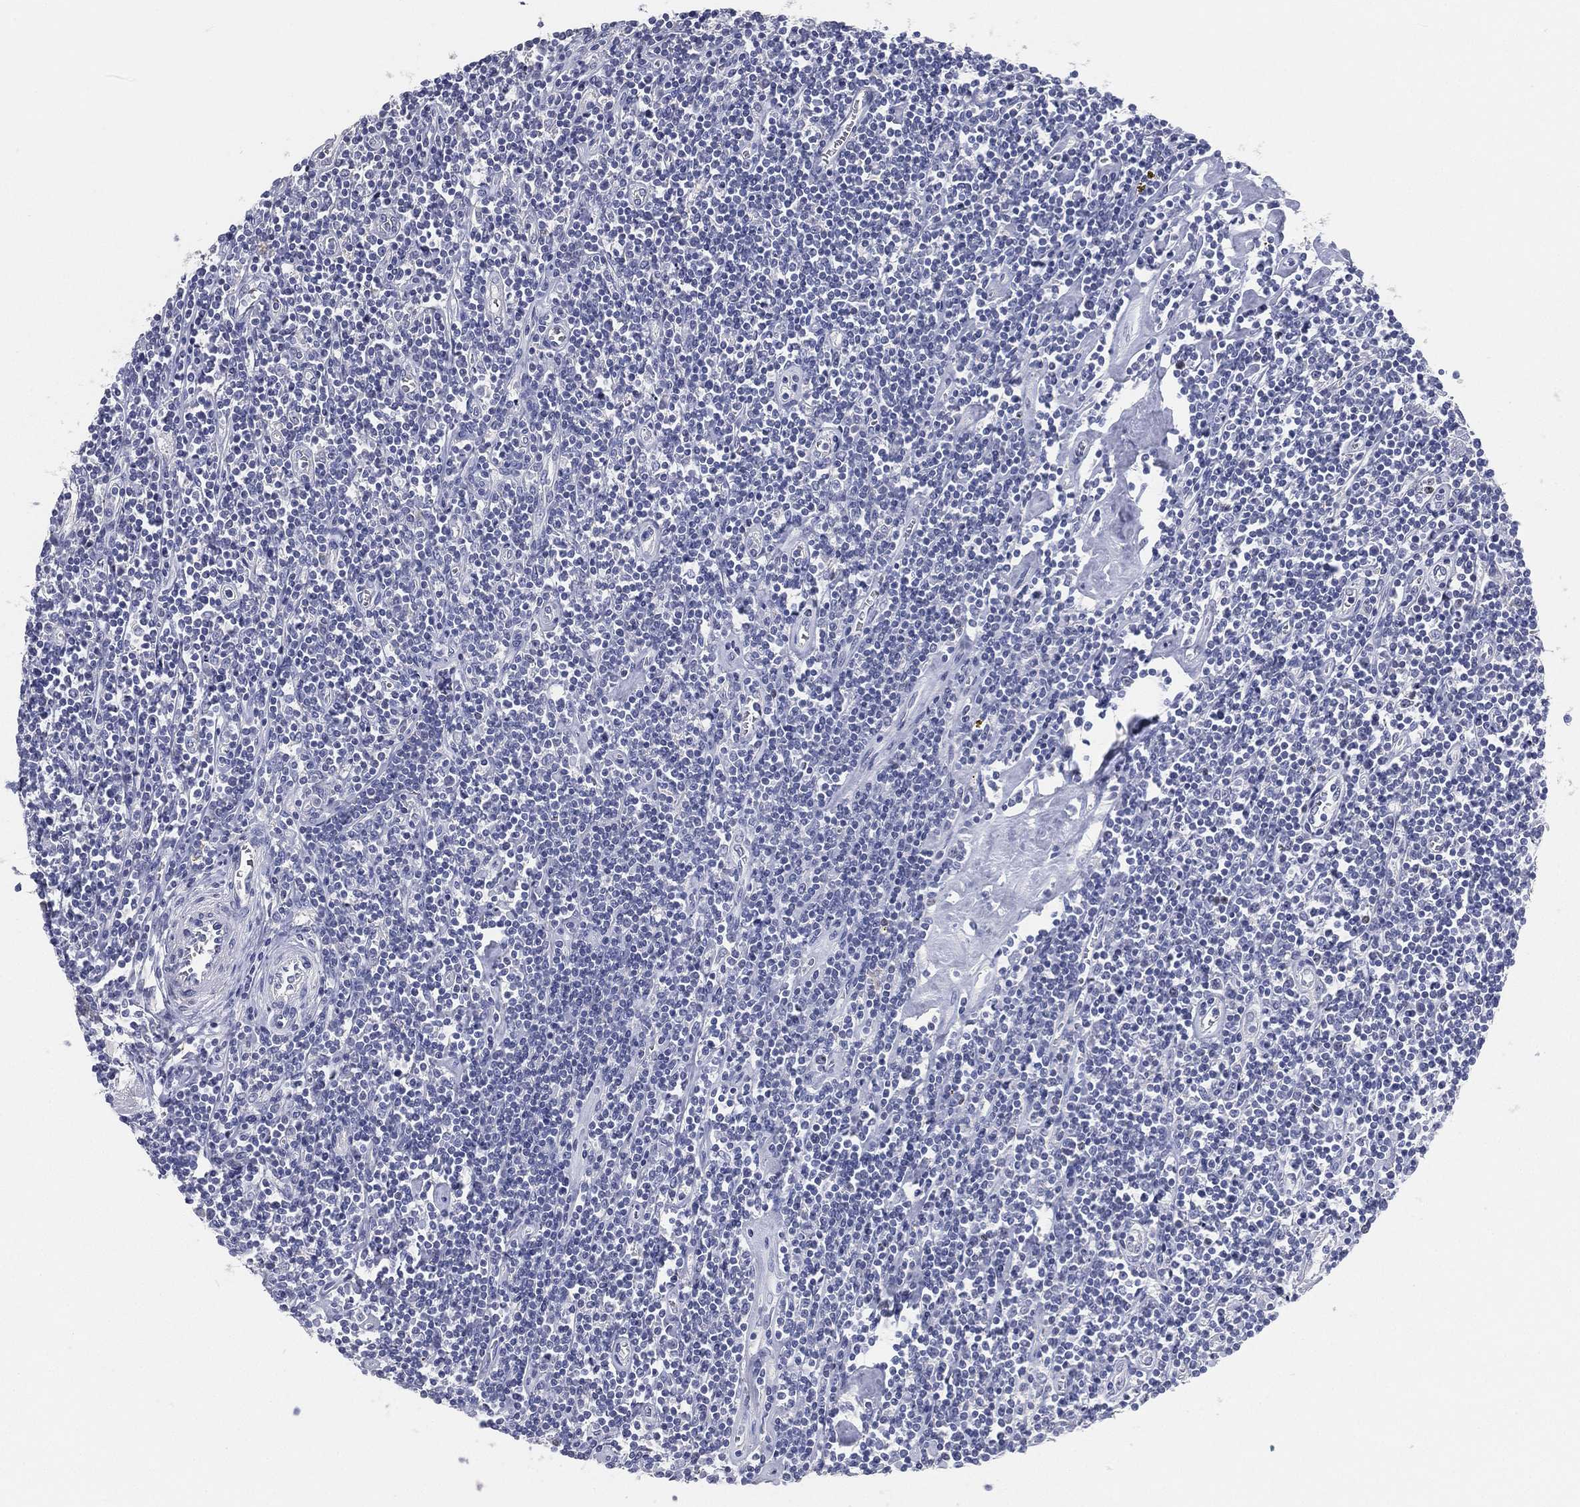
{"staining": {"intensity": "negative", "quantity": "none", "location": "none"}, "tissue": "lymphoma", "cell_type": "Tumor cells", "image_type": "cancer", "snomed": [{"axis": "morphology", "description": "Hodgkin's disease, NOS"}, {"axis": "topography", "description": "Lymph node"}], "caption": "A high-resolution micrograph shows immunohistochemistry (IHC) staining of lymphoma, which demonstrates no significant staining in tumor cells. (DAB IHC with hematoxylin counter stain).", "gene": "FAM187B", "patient": {"sex": "male", "age": 40}}